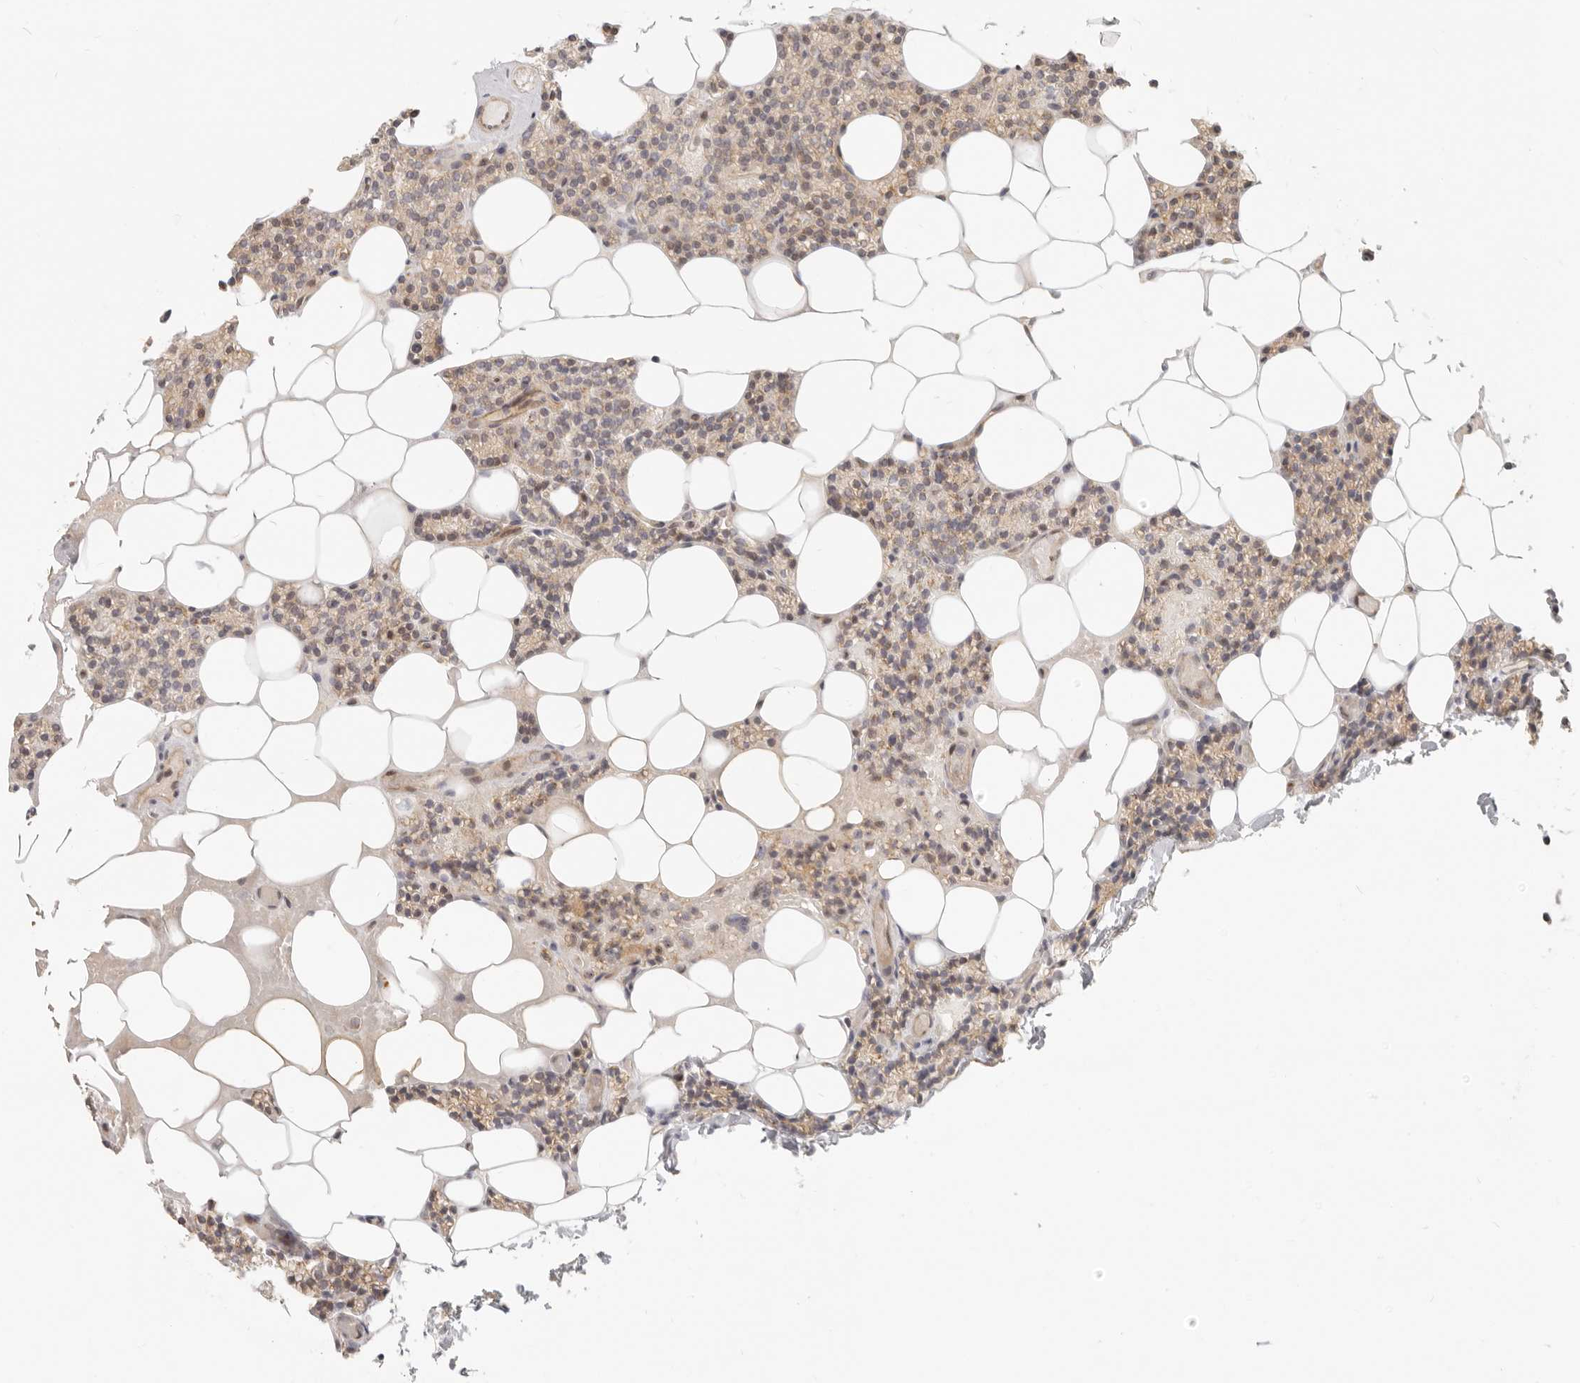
{"staining": {"intensity": "weak", "quantity": "<25%", "location": "cytoplasmic/membranous"}, "tissue": "parathyroid gland", "cell_type": "Glandular cells", "image_type": "normal", "snomed": [{"axis": "morphology", "description": "Normal tissue, NOS"}, {"axis": "topography", "description": "Parathyroid gland"}], "caption": "IHC histopathology image of unremarkable parathyroid gland: parathyroid gland stained with DAB shows no significant protein staining in glandular cells.", "gene": "TUFT1", "patient": {"sex": "male", "age": 75}}